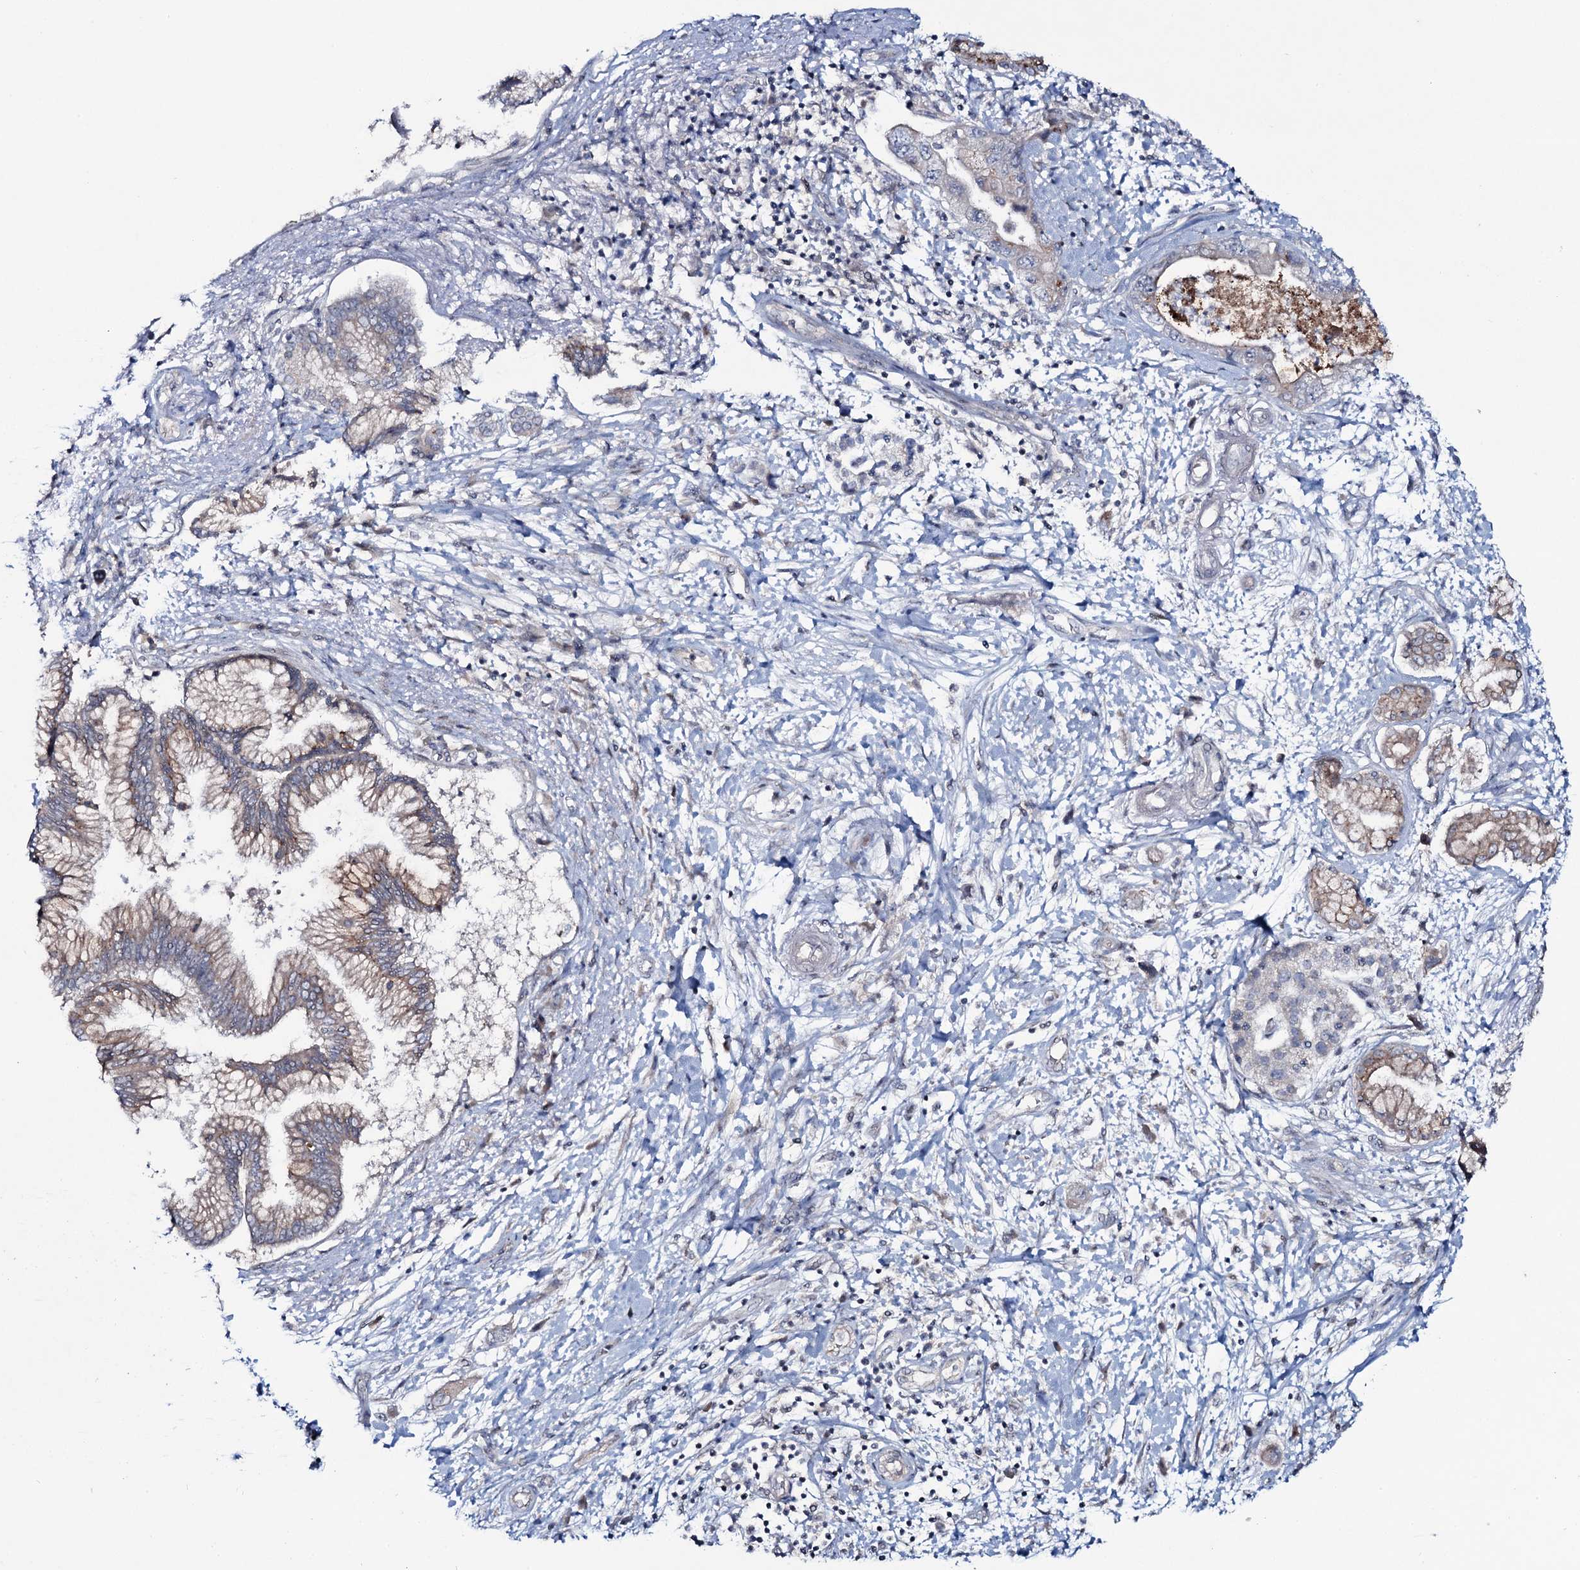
{"staining": {"intensity": "moderate", "quantity": "25%-75%", "location": "cytoplasmic/membranous"}, "tissue": "pancreatic cancer", "cell_type": "Tumor cells", "image_type": "cancer", "snomed": [{"axis": "morphology", "description": "Adenocarcinoma, NOS"}, {"axis": "topography", "description": "Pancreas"}], "caption": "A medium amount of moderate cytoplasmic/membranous staining is identified in about 25%-75% of tumor cells in pancreatic adenocarcinoma tissue.", "gene": "SNAP23", "patient": {"sex": "female", "age": 73}}